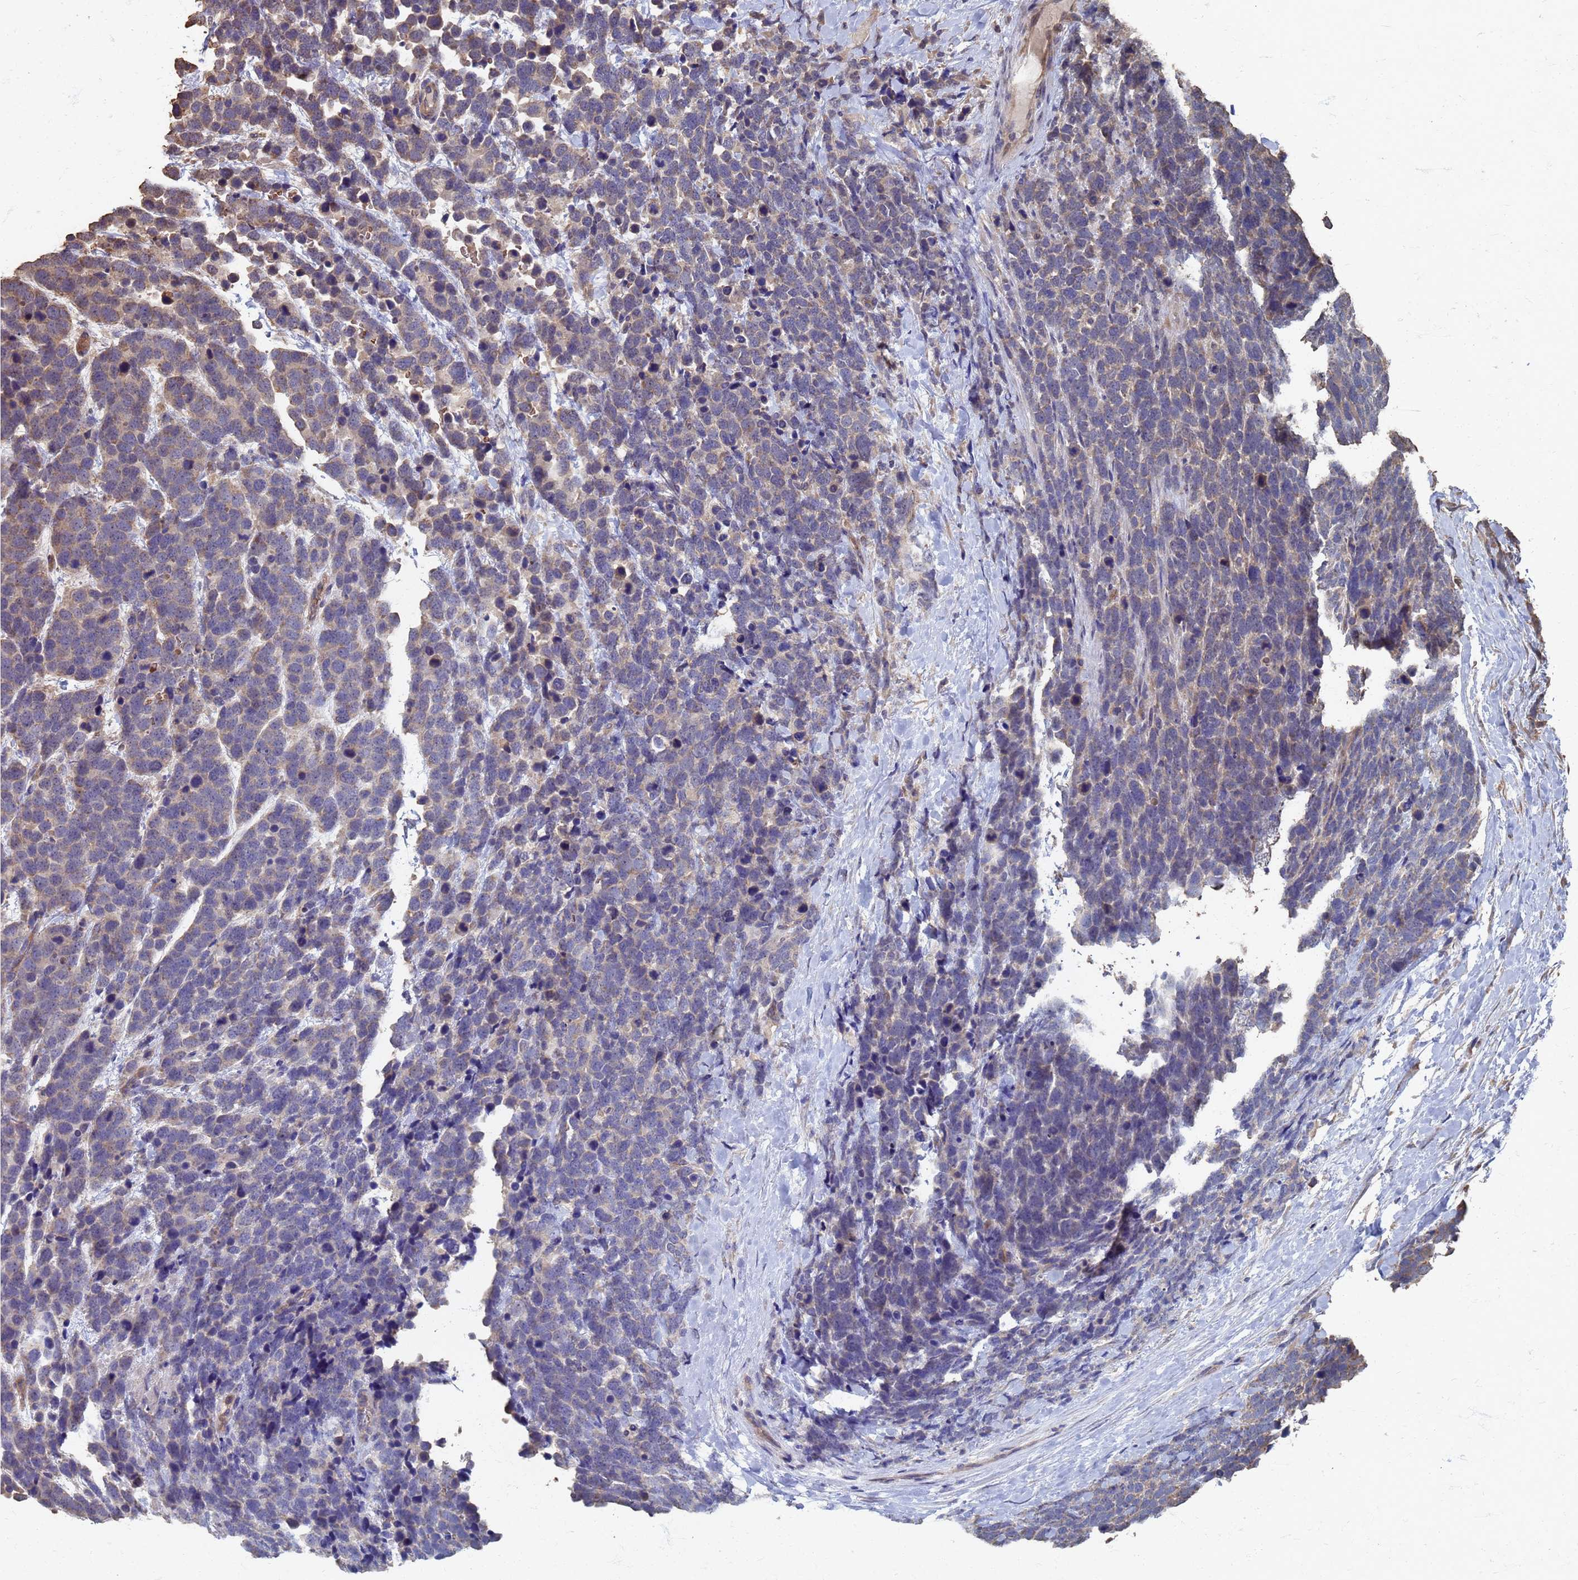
{"staining": {"intensity": "weak", "quantity": "<25%", "location": "cytoplasmic/membranous"}, "tissue": "urothelial cancer", "cell_type": "Tumor cells", "image_type": "cancer", "snomed": [{"axis": "morphology", "description": "Urothelial carcinoma, High grade"}, {"axis": "topography", "description": "Urinary bladder"}], "caption": "Histopathology image shows no significant protein expression in tumor cells of urothelial cancer.", "gene": "DPH5", "patient": {"sex": "female", "age": 82}}